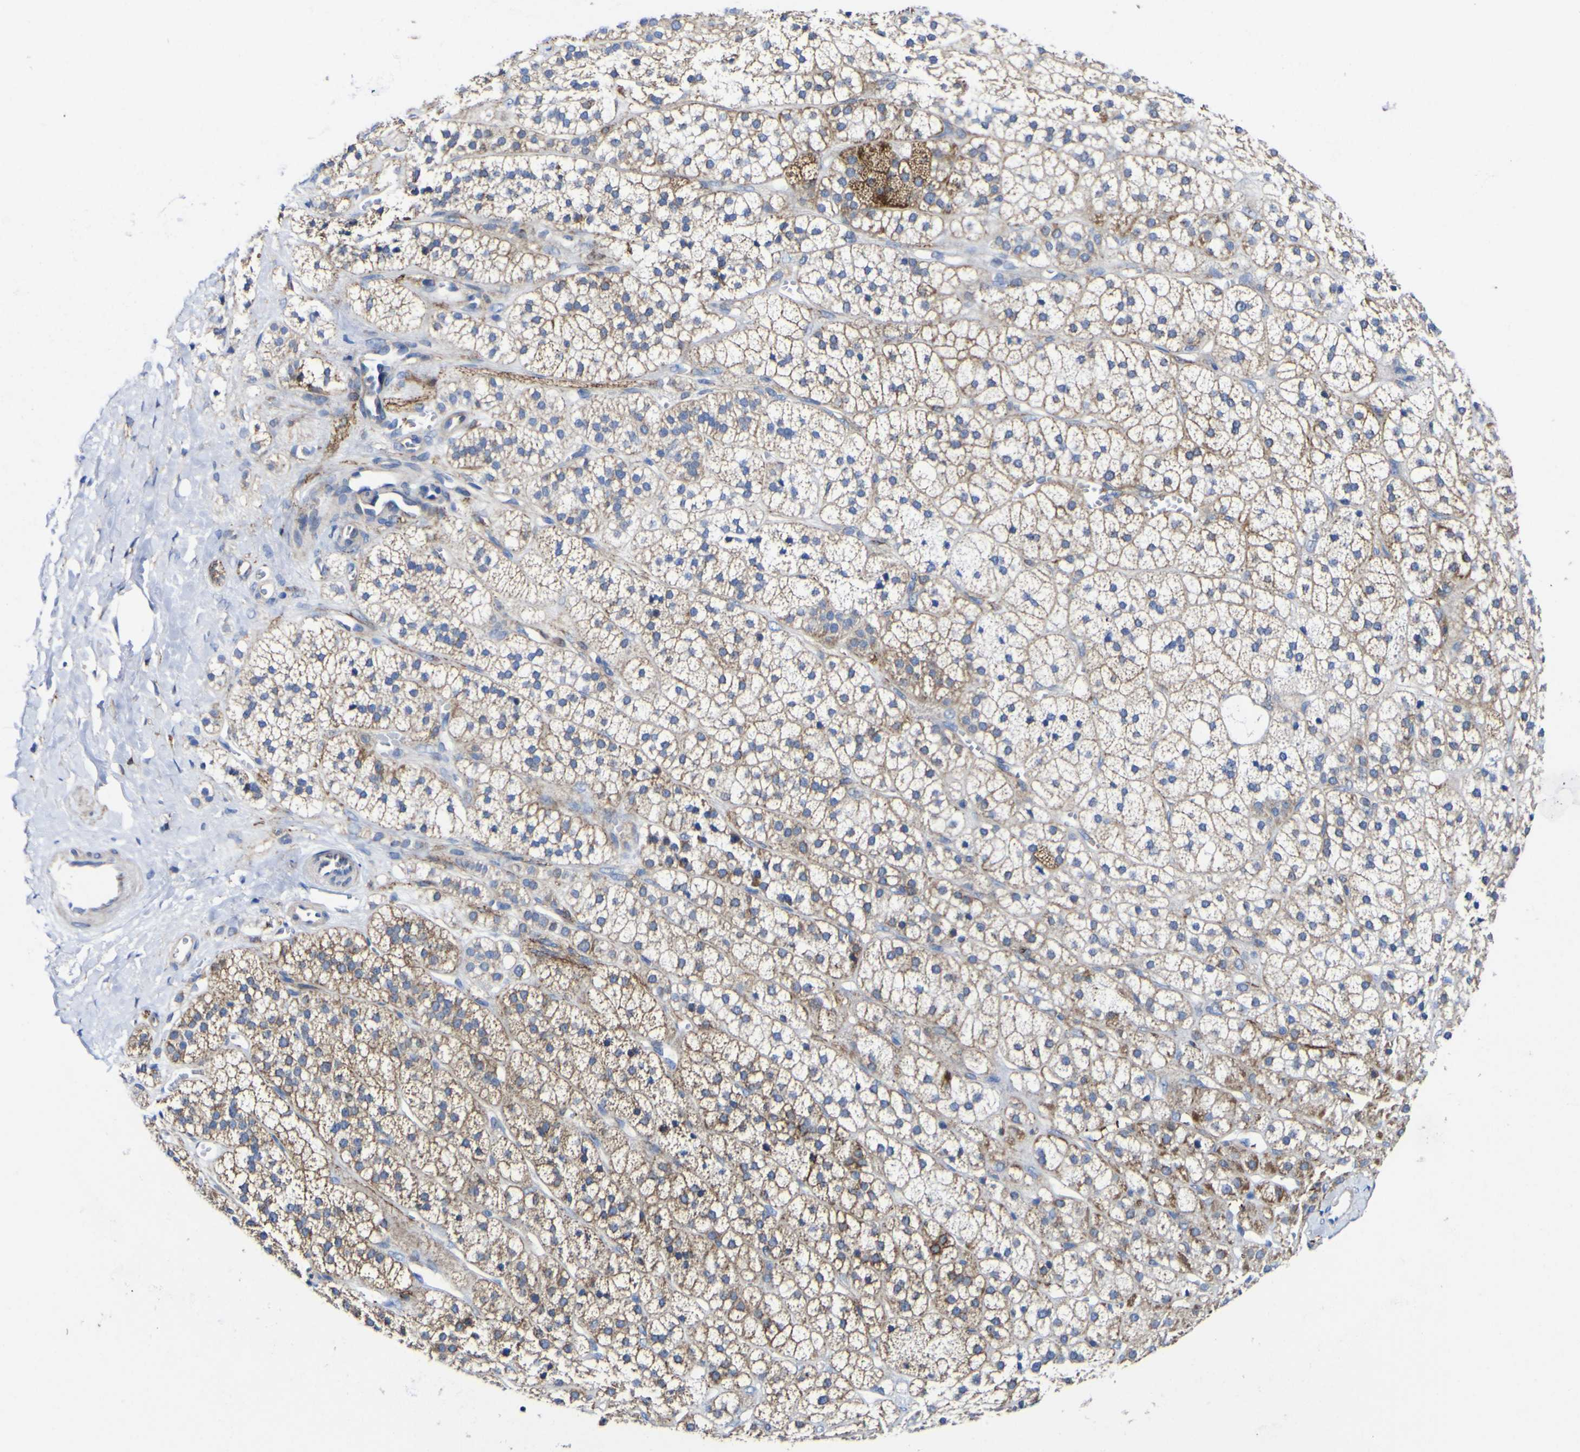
{"staining": {"intensity": "moderate", "quantity": ">75%", "location": "cytoplasmic/membranous"}, "tissue": "adrenal gland", "cell_type": "Glandular cells", "image_type": "normal", "snomed": [{"axis": "morphology", "description": "Normal tissue, NOS"}, {"axis": "topography", "description": "Adrenal gland"}], "caption": "DAB (3,3'-diaminobenzidine) immunohistochemical staining of benign adrenal gland shows moderate cytoplasmic/membranous protein positivity in about >75% of glandular cells. The staining was performed using DAB (3,3'-diaminobenzidine) to visualize the protein expression in brown, while the nuclei were stained in blue with hematoxylin (Magnification: 20x).", "gene": "CCDC90B", "patient": {"sex": "male", "age": 56}}